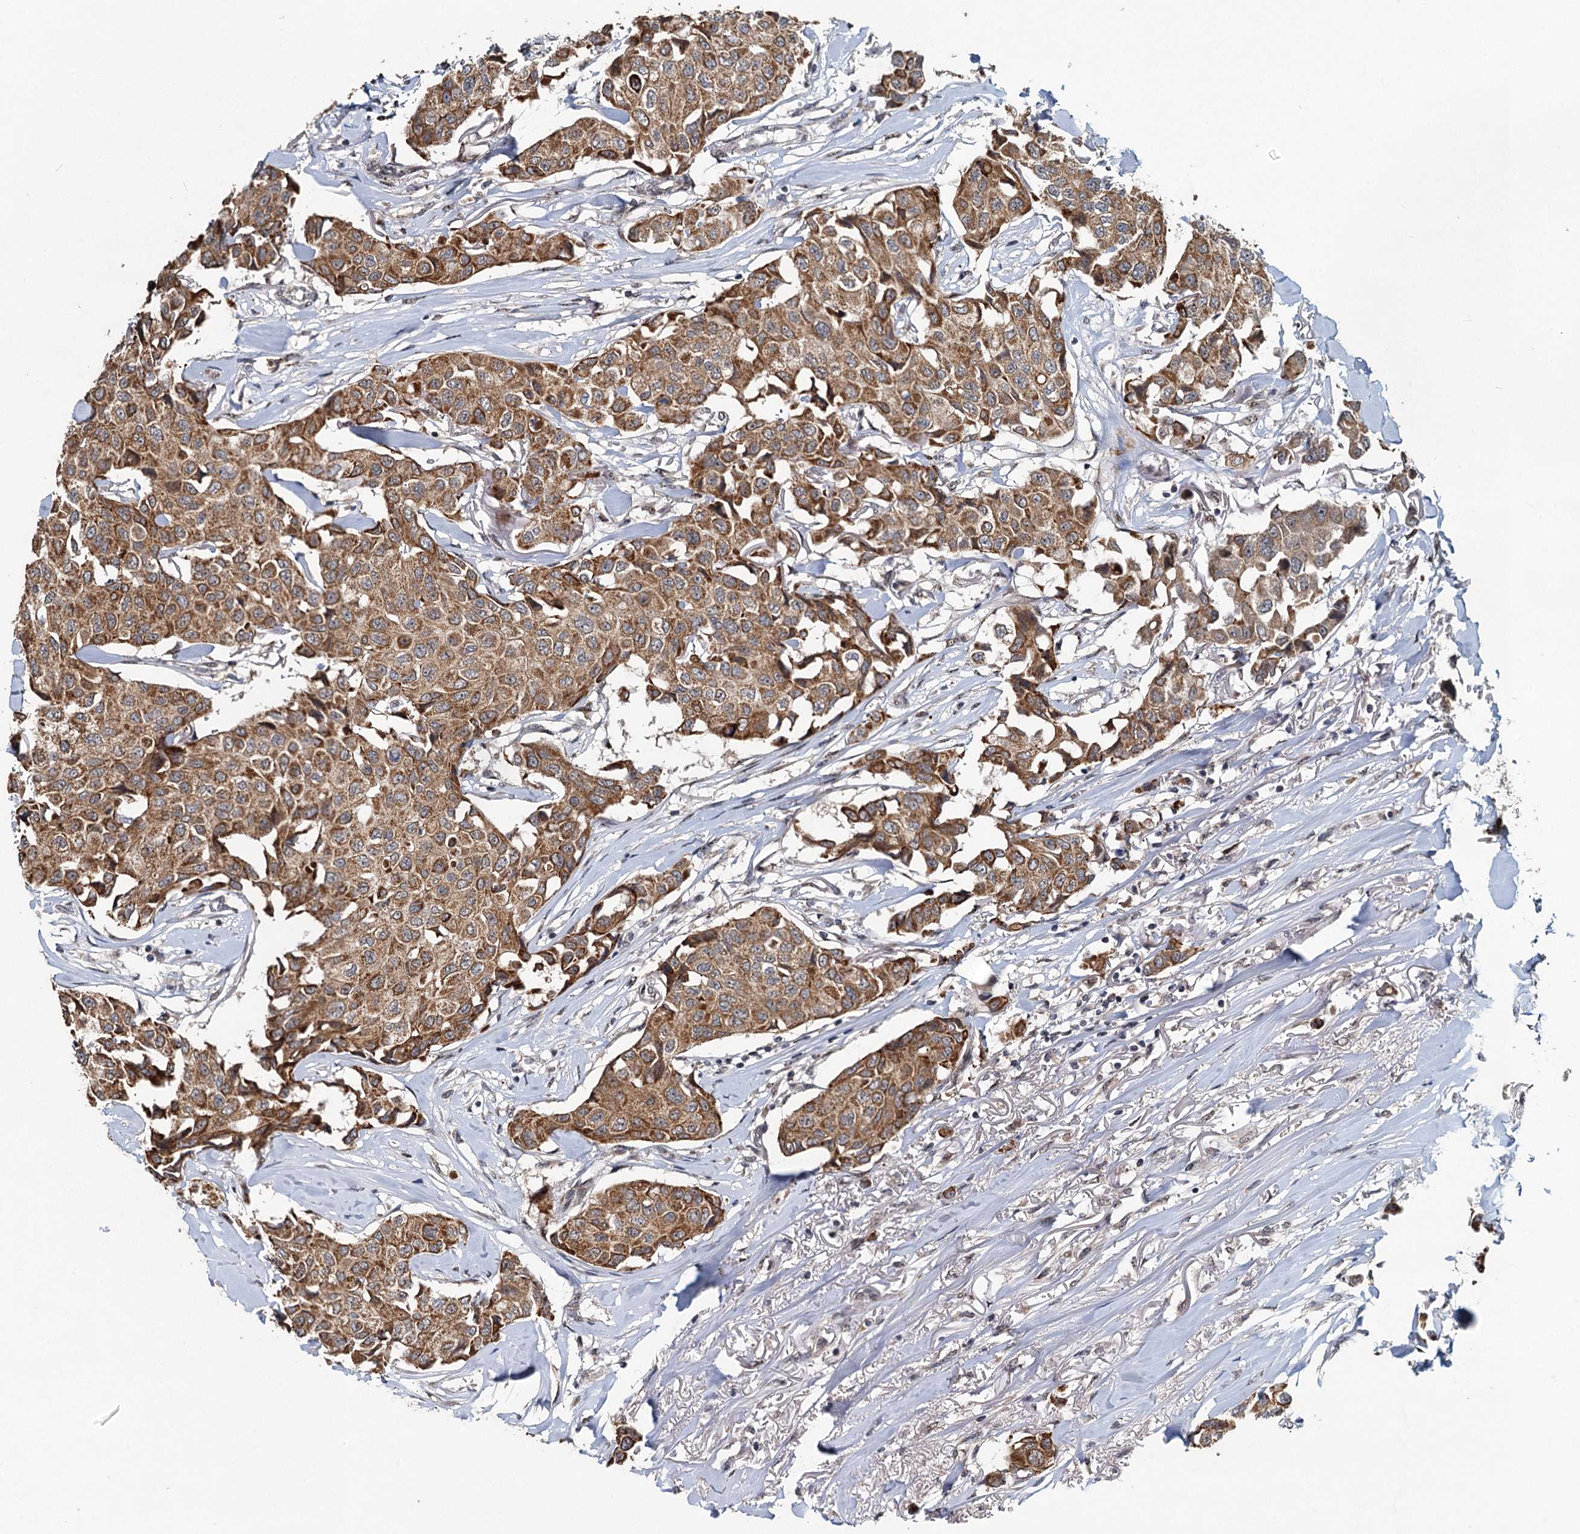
{"staining": {"intensity": "moderate", "quantity": ">75%", "location": "cytoplasmic/membranous"}, "tissue": "breast cancer", "cell_type": "Tumor cells", "image_type": "cancer", "snomed": [{"axis": "morphology", "description": "Duct carcinoma"}, {"axis": "topography", "description": "Breast"}], "caption": "Breast cancer was stained to show a protein in brown. There is medium levels of moderate cytoplasmic/membranous positivity in approximately >75% of tumor cells. Using DAB (brown) and hematoxylin (blue) stains, captured at high magnification using brightfield microscopy.", "gene": "RITA1", "patient": {"sex": "female", "age": 80}}